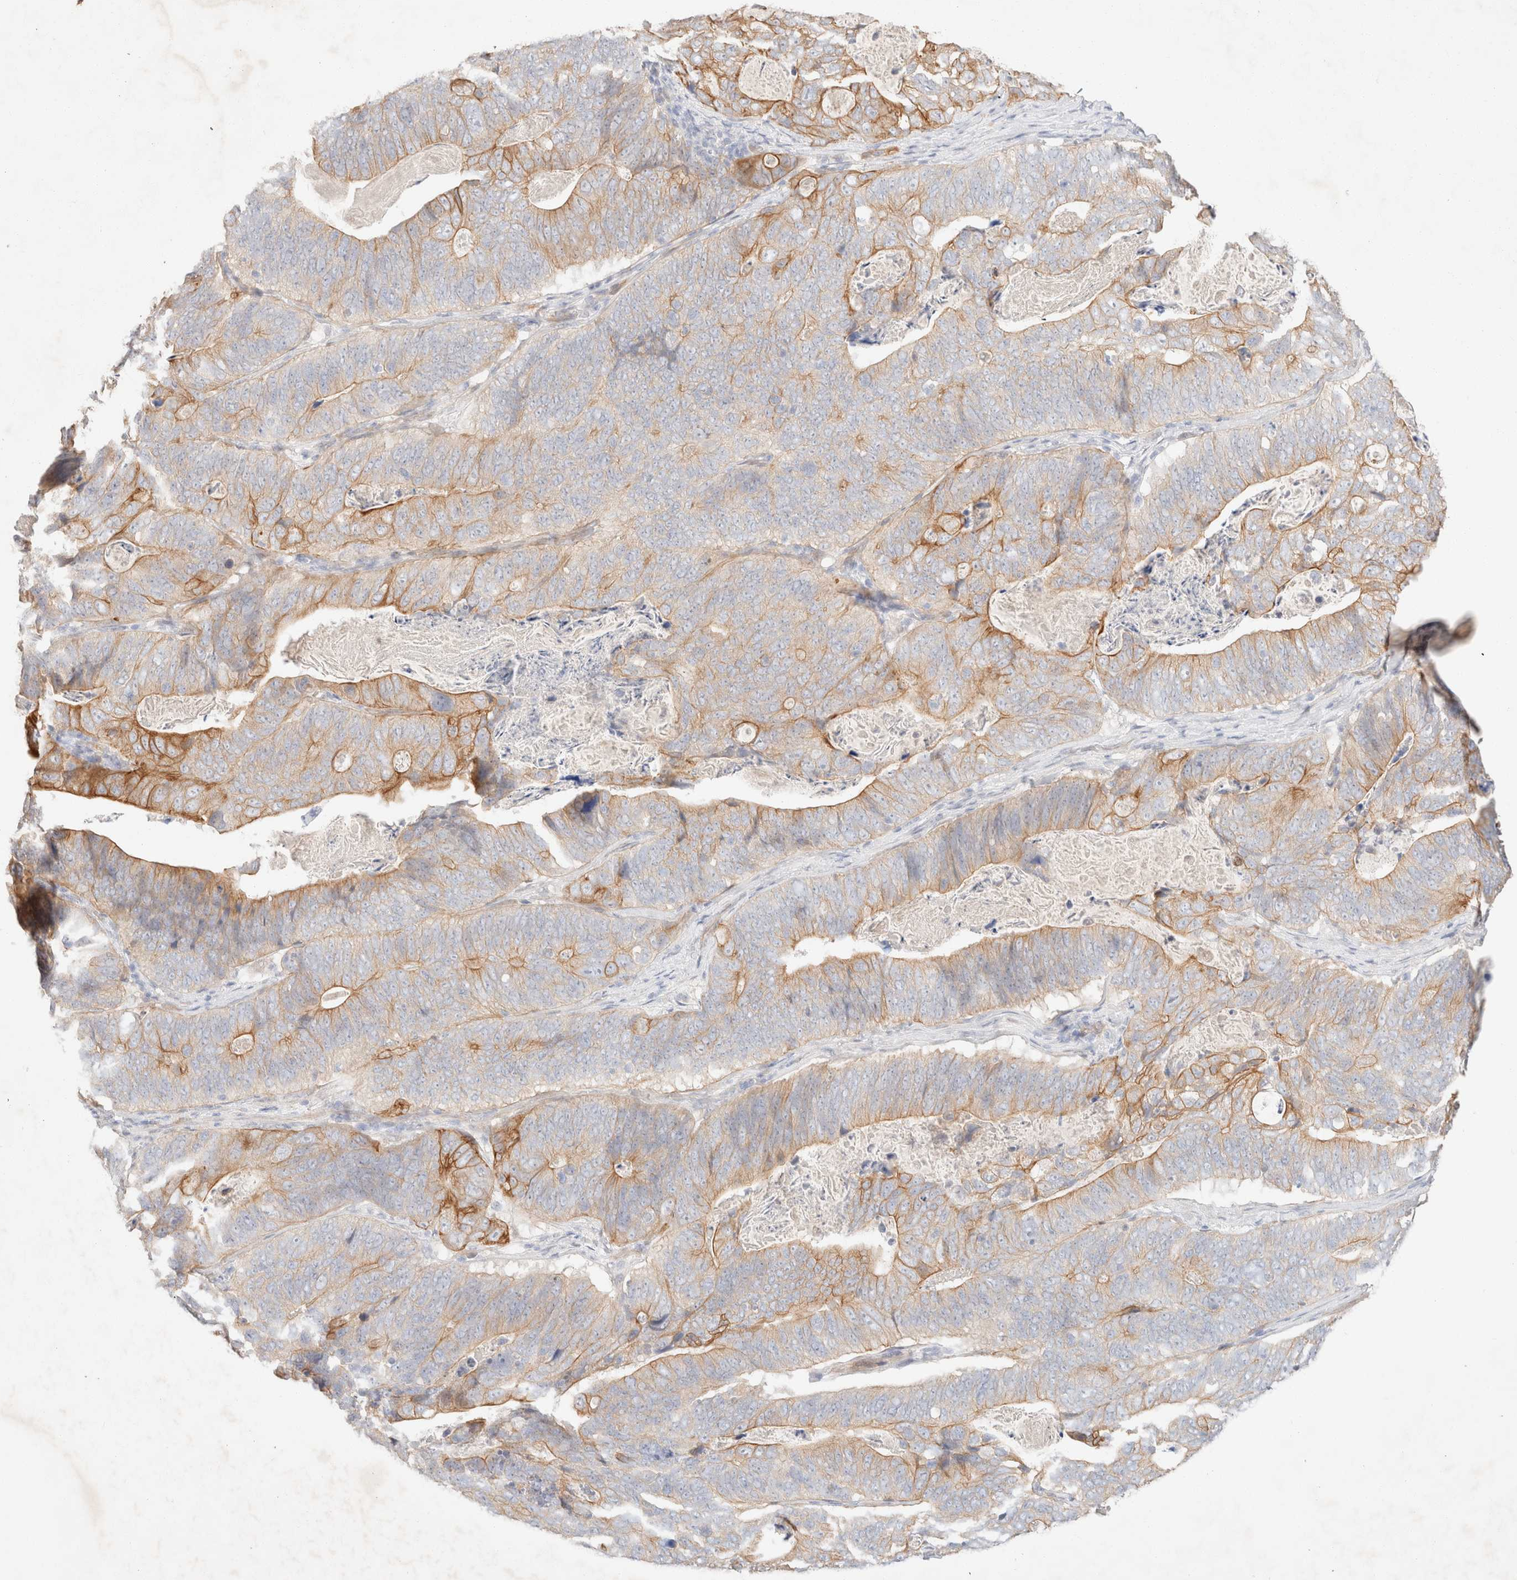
{"staining": {"intensity": "moderate", "quantity": "<25%", "location": "cytoplasmic/membranous"}, "tissue": "stomach cancer", "cell_type": "Tumor cells", "image_type": "cancer", "snomed": [{"axis": "morphology", "description": "Normal tissue, NOS"}, {"axis": "morphology", "description": "Adenocarcinoma, NOS"}, {"axis": "topography", "description": "Stomach"}], "caption": "Tumor cells demonstrate moderate cytoplasmic/membranous positivity in about <25% of cells in stomach cancer. (DAB (3,3'-diaminobenzidine) = brown stain, brightfield microscopy at high magnification).", "gene": "CSNK1E", "patient": {"sex": "female", "age": 89}}